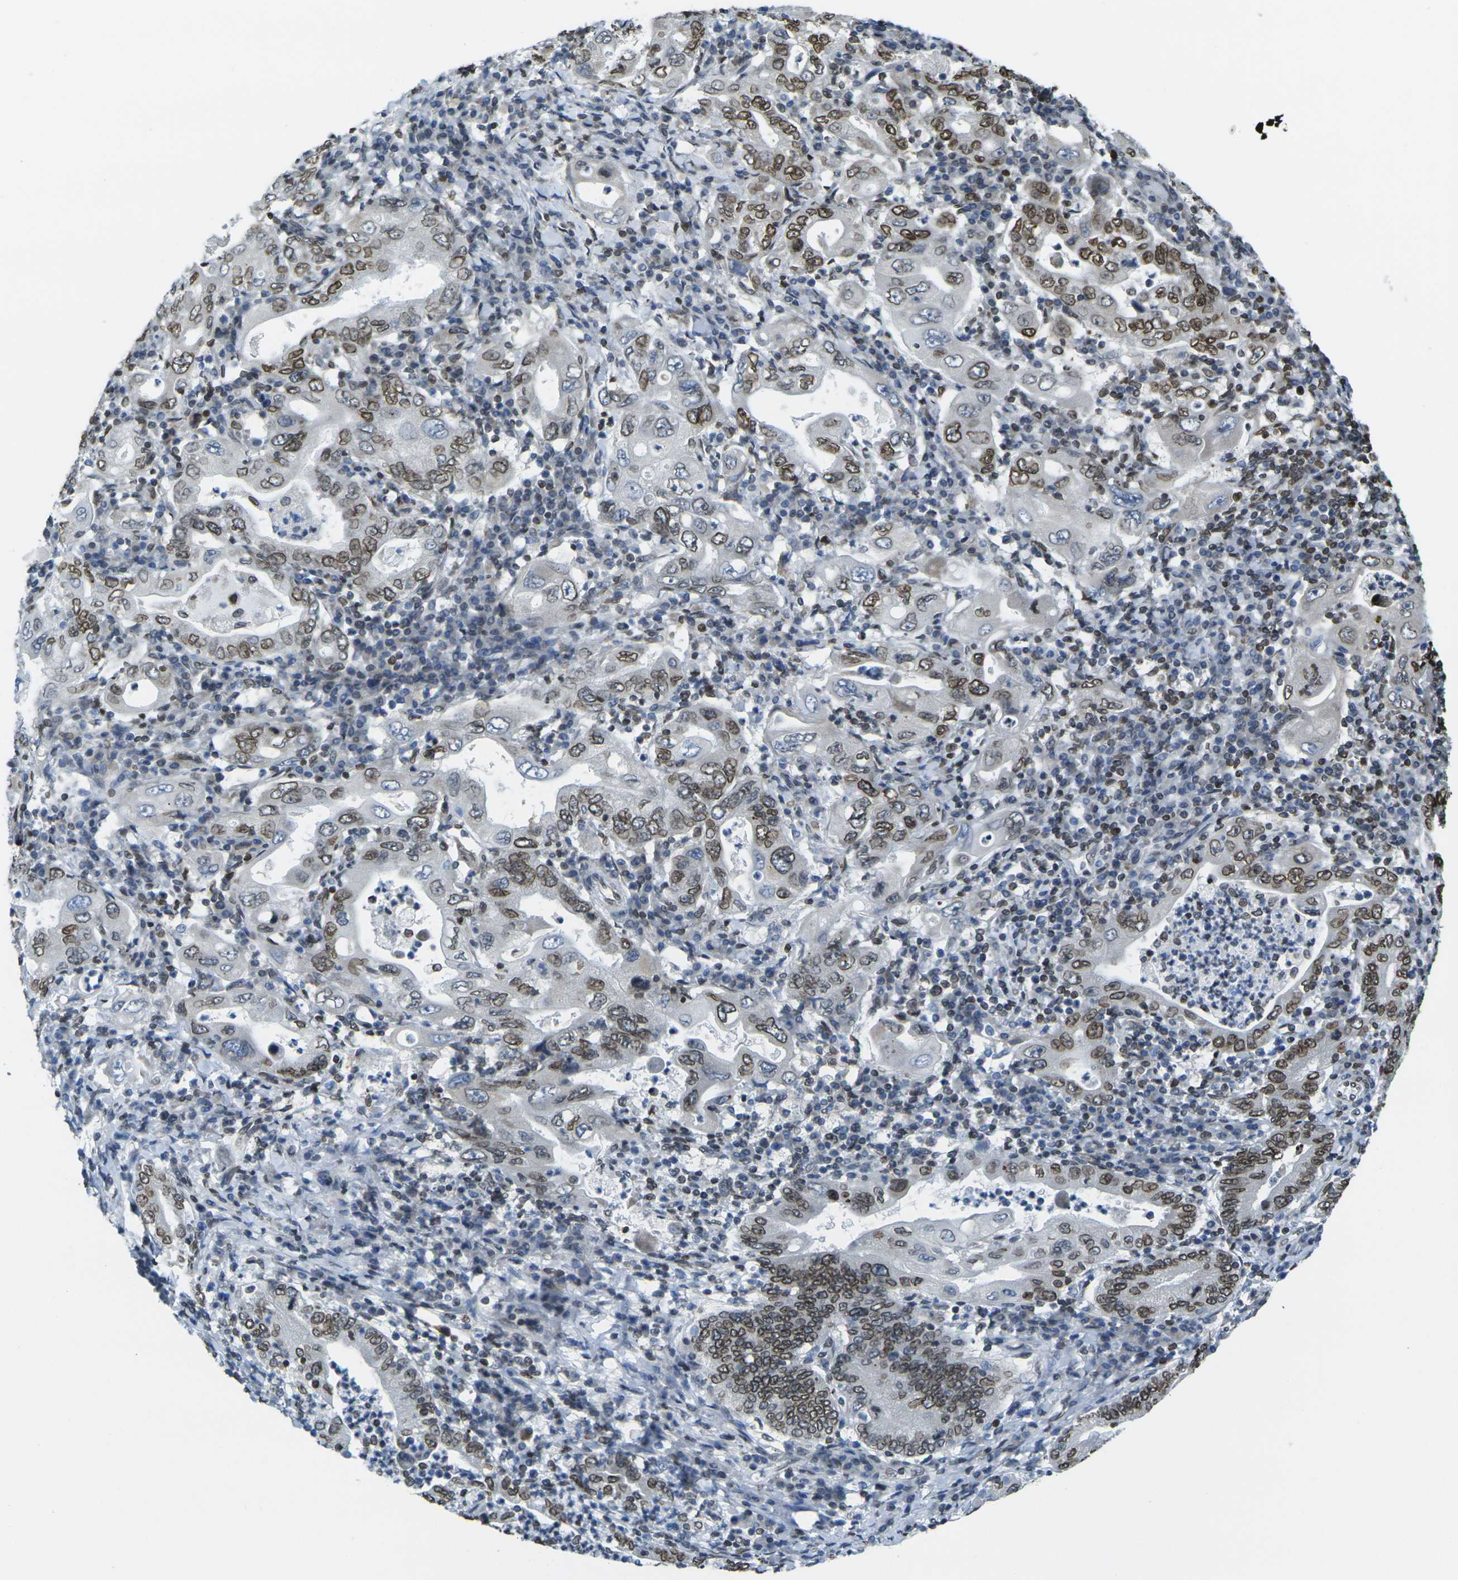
{"staining": {"intensity": "moderate", "quantity": ">75%", "location": "cytoplasmic/membranous,nuclear"}, "tissue": "stomach cancer", "cell_type": "Tumor cells", "image_type": "cancer", "snomed": [{"axis": "morphology", "description": "Normal tissue, NOS"}, {"axis": "morphology", "description": "Adenocarcinoma, NOS"}, {"axis": "topography", "description": "Esophagus"}, {"axis": "topography", "description": "Stomach, upper"}, {"axis": "topography", "description": "Peripheral nerve tissue"}], "caption": "A high-resolution micrograph shows immunohistochemistry (IHC) staining of stomach cancer, which displays moderate cytoplasmic/membranous and nuclear expression in about >75% of tumor cells. The staining is performed using DAB brown chromogen to label protein expression. The nuclei are counter-stained blue using hematoxylin.", "gene": "BRDT", "patient": {"sex": "male", "age": 62}}